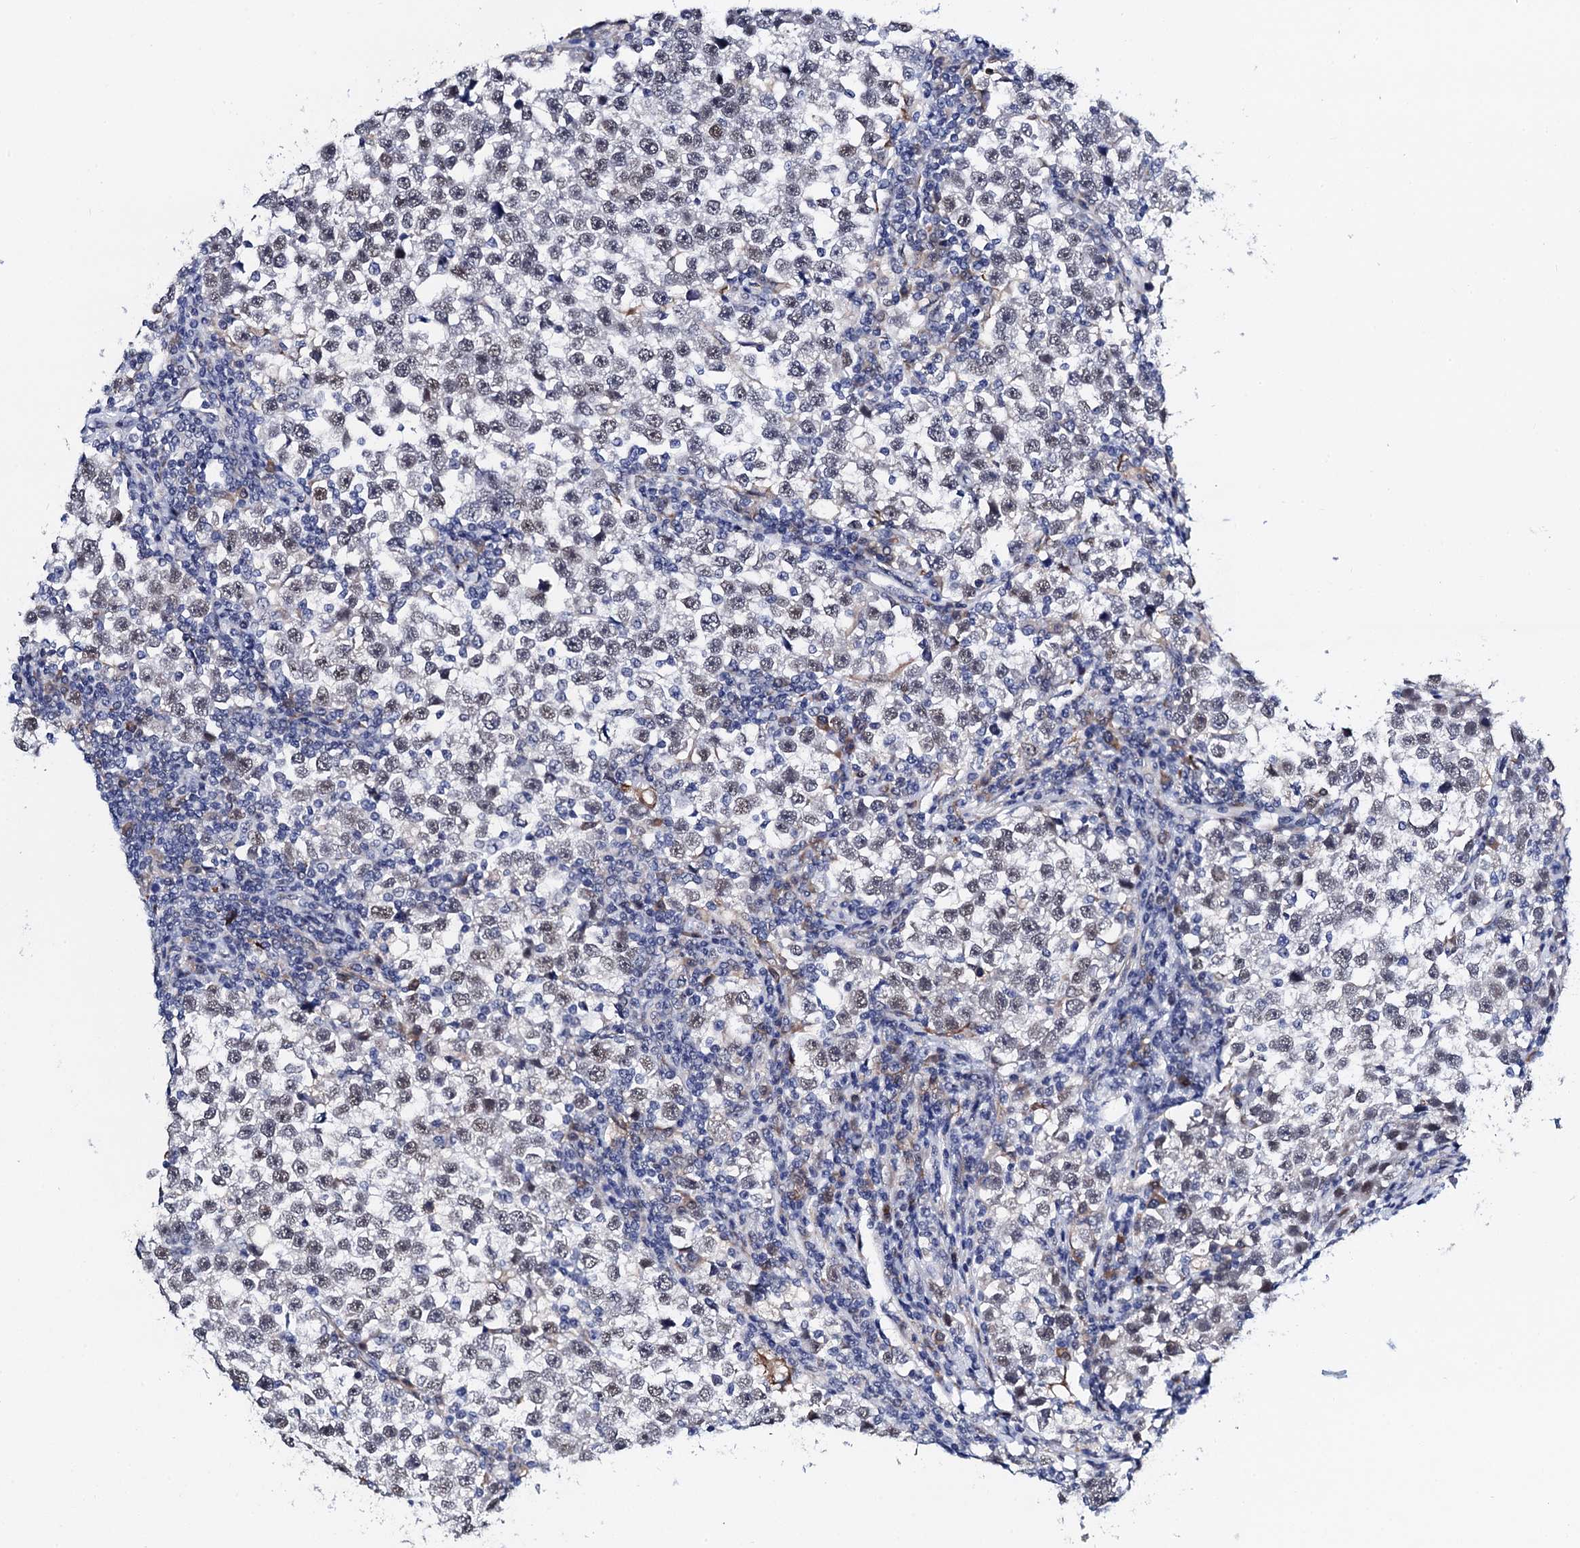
{"staining": {"intensity": "weak", "quantity": "25%-75%", "location": "nuclear"}, "tissue": "testis cancer", "cell_type": "Tumor cells", "image_type": "cancer", "snomed": [{"axis": "morphology", "description": "Normal tissue, NOS"}, {"axis": "morphology", "description": "Seminoma, NOS"}, {"axis": "topography", "description": "Testis"}], "caption": "Protein expression analysis of human seminoma (testis) reveals weak nuclear staining in approximately 25%-75% of tumor cells.", "gene": "SLC7A10", "patient": {"sex": "male", "age": 43}}